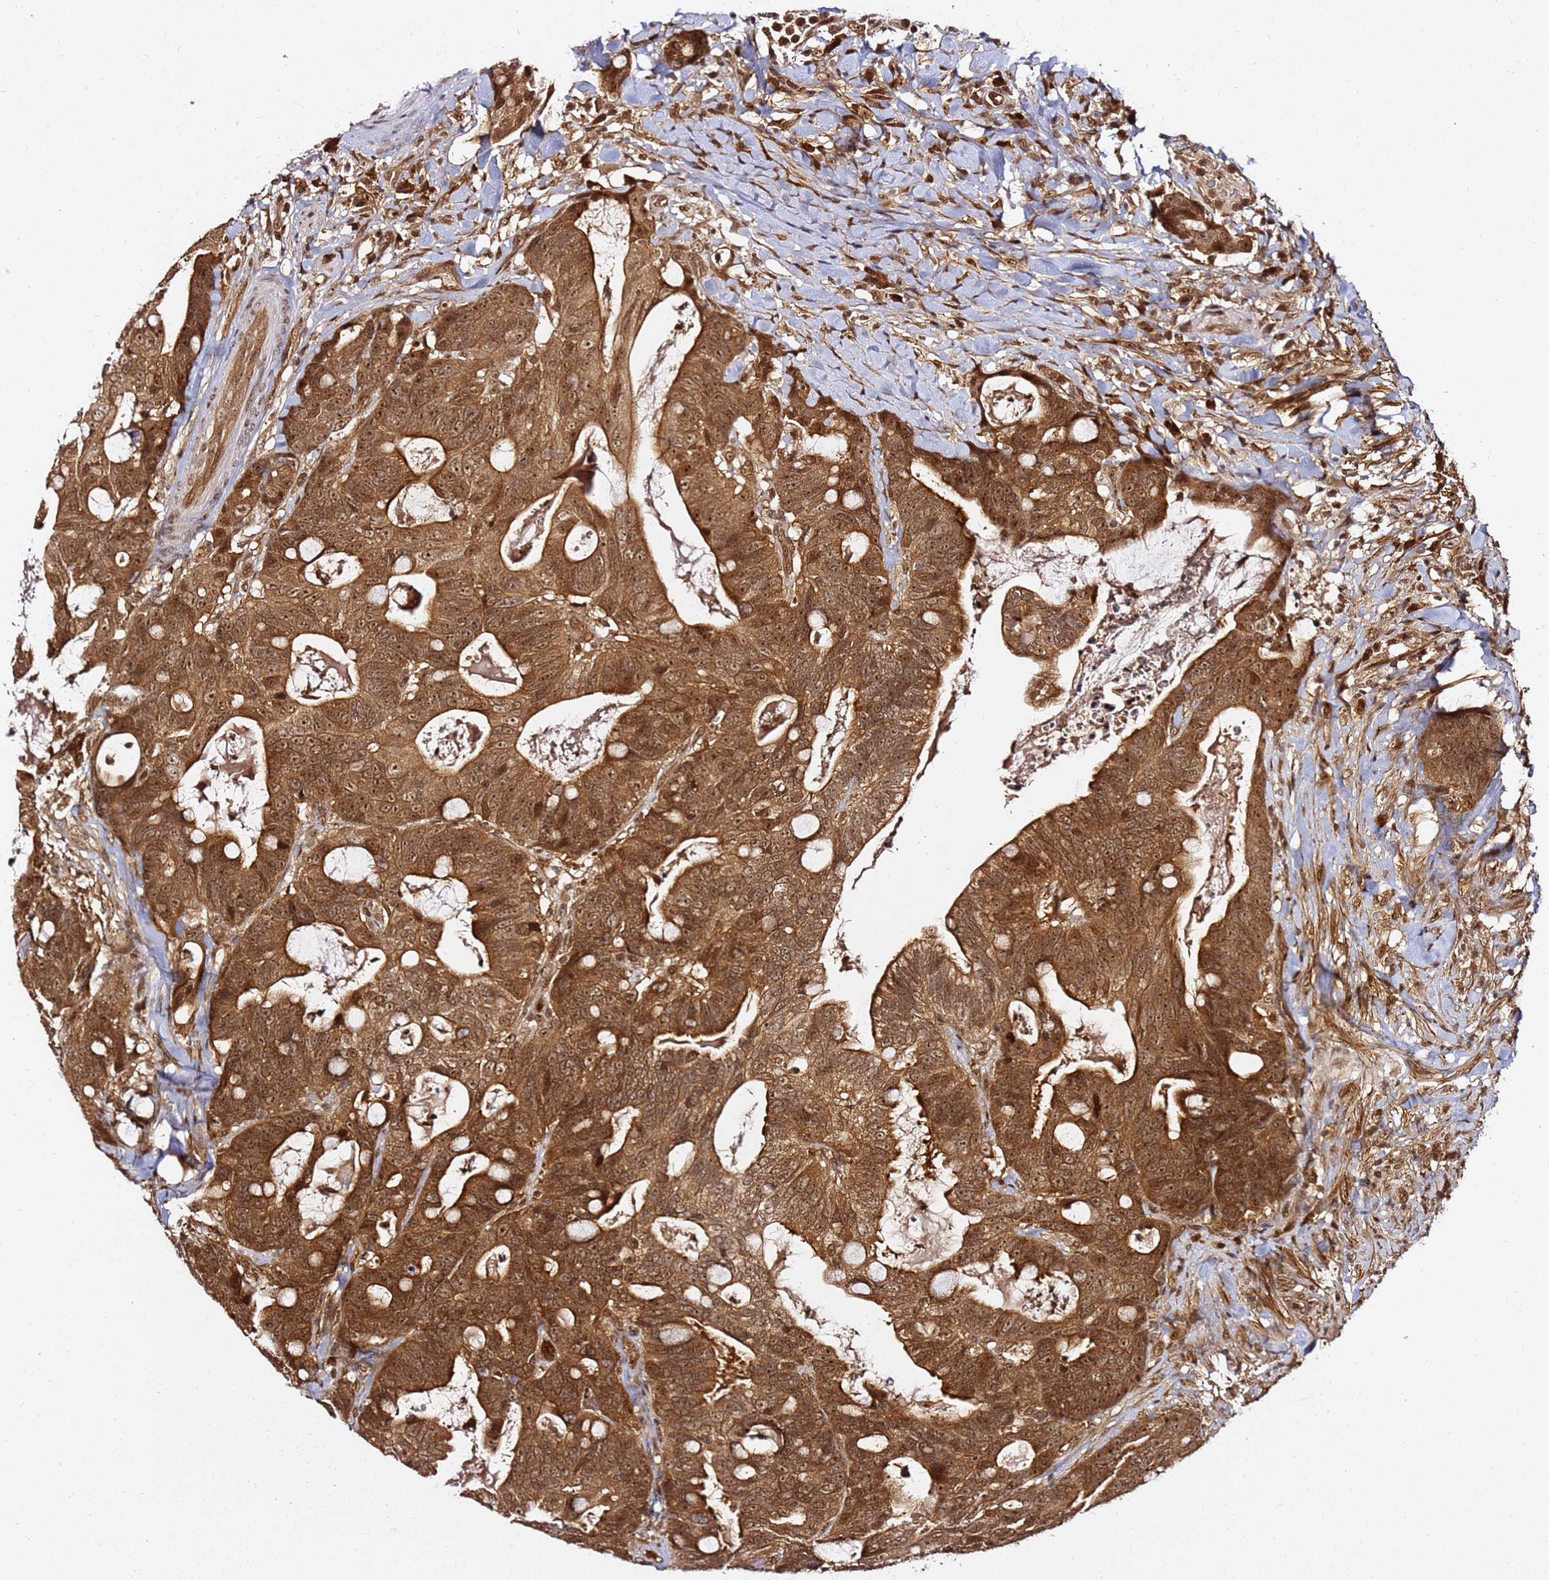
{"staining": {"intensity": "moderate", "quantity": ">75%", "location": "cytoplasmic/membranous,nuclear"}, "tissue": "colorectal cancer", "cell_type": "Tumor cells", "image_type": "cancer", "snomed": [{"axis": "morphology", "description": "Adenocarcinoma, NOS"}, {"axis": "topography", "description": "Colon"}], "caption": "IHC photomicrograph of neoplastic tissue: human colorectal cancer stained using IHC reveals medium levels of moderate protein expression localized specifically in the cytoplasmic/membranous and nuclear of tumor cells, appearing as a cytoplasmic/membranous and nuclear brown color.", "gene": "RGS18", "patient": {"sex": "female", "age": 82}}